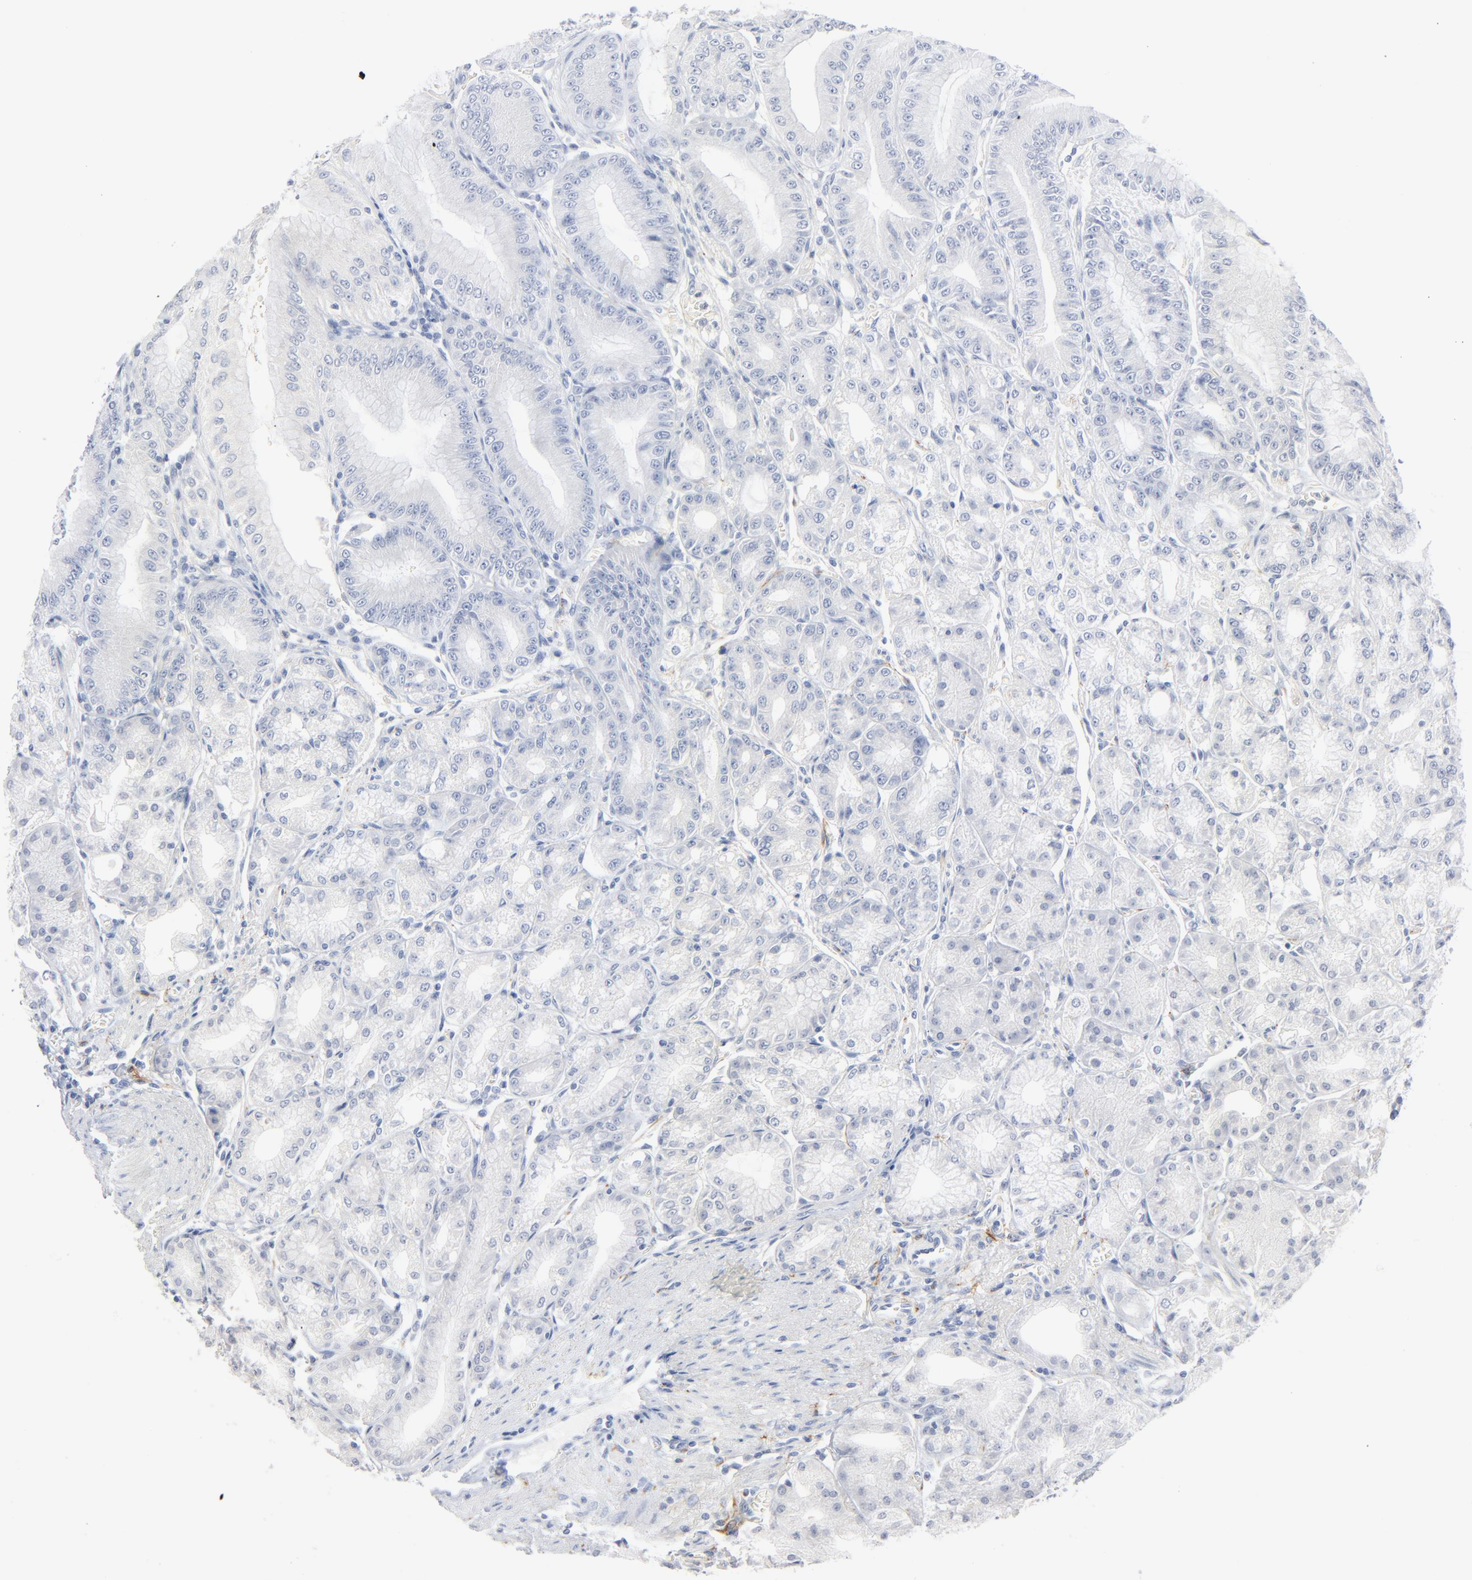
{"staining": {"intensity": "moderate", "quantity": "<25%", "location": "cytoplasmic/membranous"}, "tissue": "stomach", "cell_type": "Glandular cells", "image_type": "normal", "snomed": [{"axis": "morphology", "description": "Normal tissue, NOS"}, {"axis": "topography", "description": "Stomach, lower"}], "caption": "A micrograph showing moderate cytoplasmic/membranous expression in about <25% of glandular cells in benign stomach, as visualized by brown immunohistochemical staining.", "gene": "IFT43", "patient": {"sex": "male", "age": 71}}